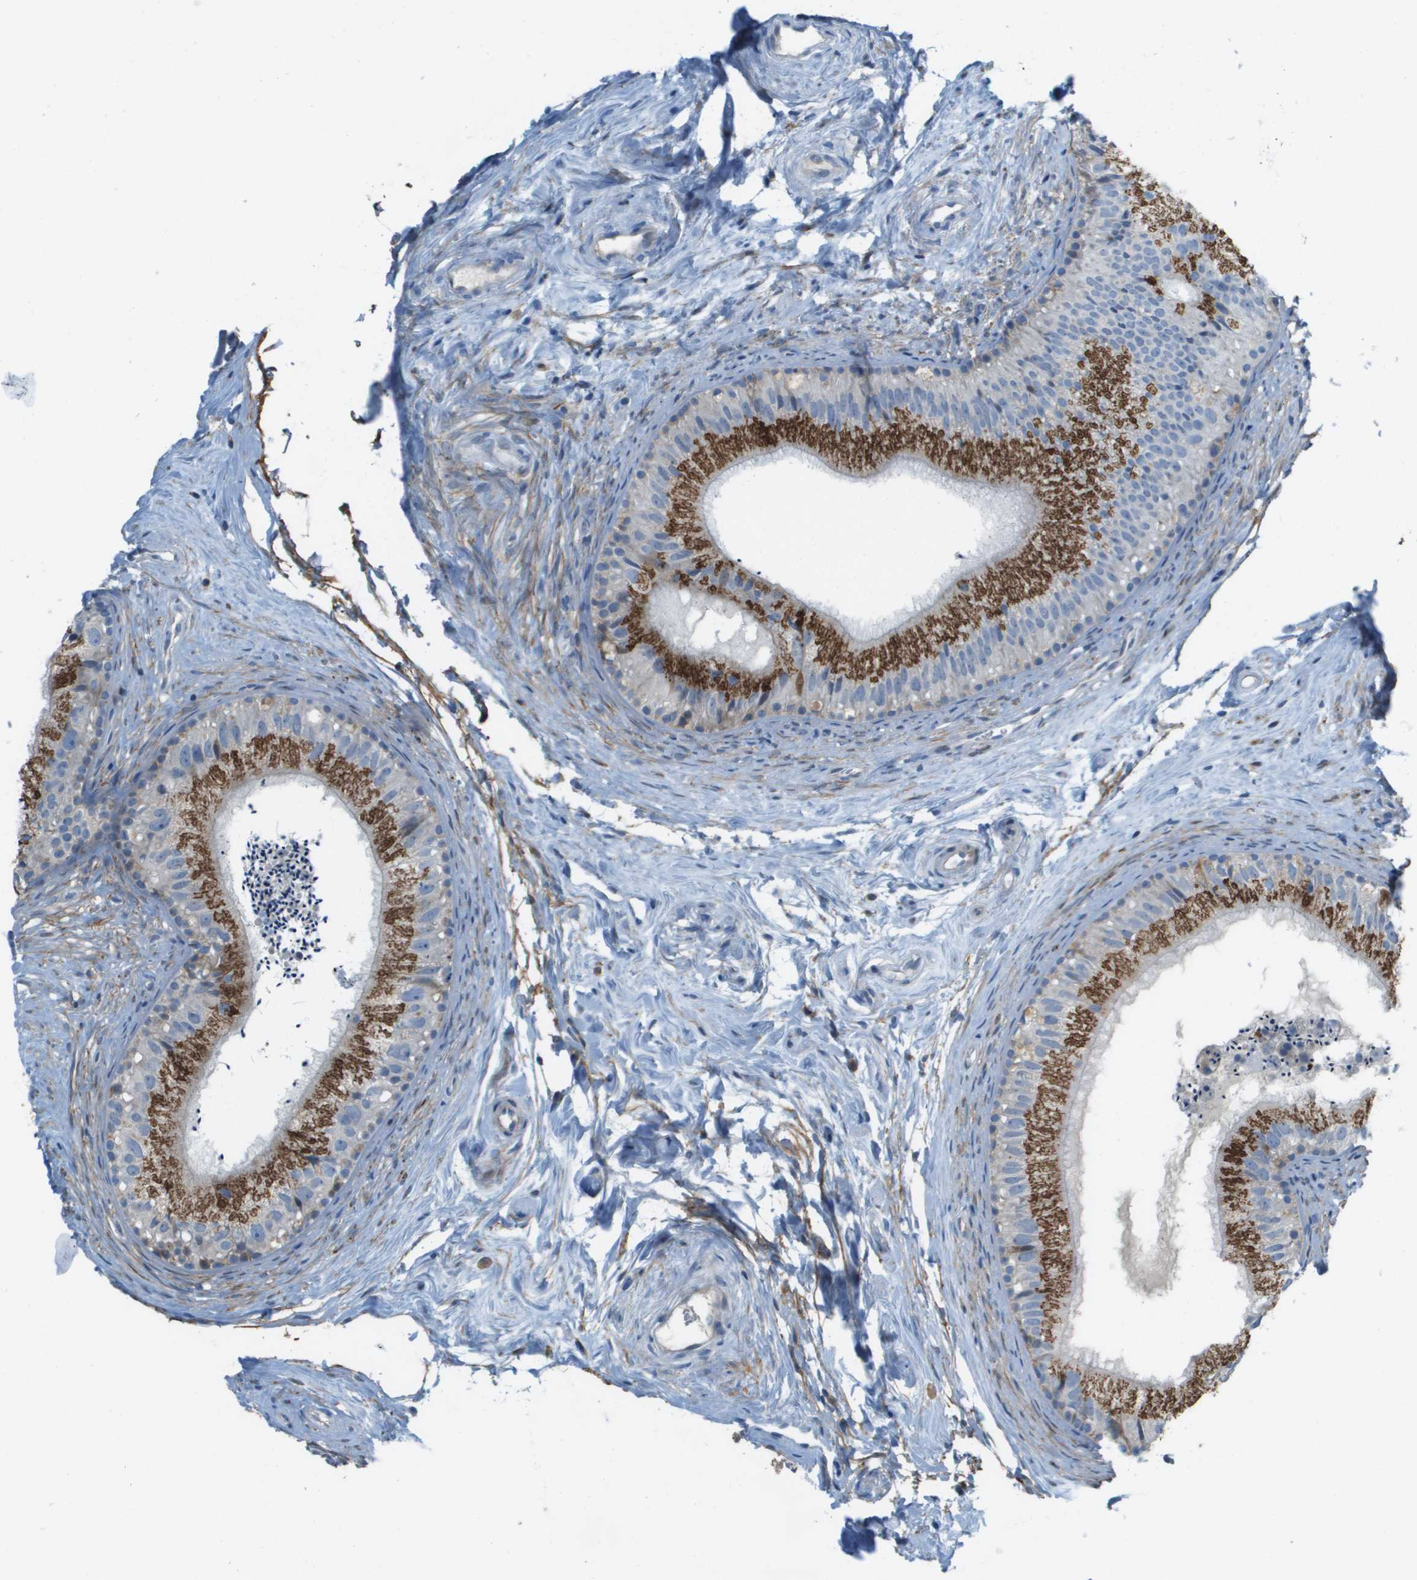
{"staining": {"intensity": "strong", "quantity": ">75%", "location": "cytoplasmic/membranous"}, "tissue": "epididymis", "cell_type": "Glandular cells", "image_type": "normal", "snomed": [{"axis": "morphology", "description": "Normal tissue, NOS"}, {"axis": "topography", "description": "Epididymis"}], "caption": "Protein analysis of normal epididymis exhibits strong cytoplasmic/membranous positivity in approximately >75% of glandular cells.", "gene": "GALNT6", "patient": {"sex": "male", "age": 56}}